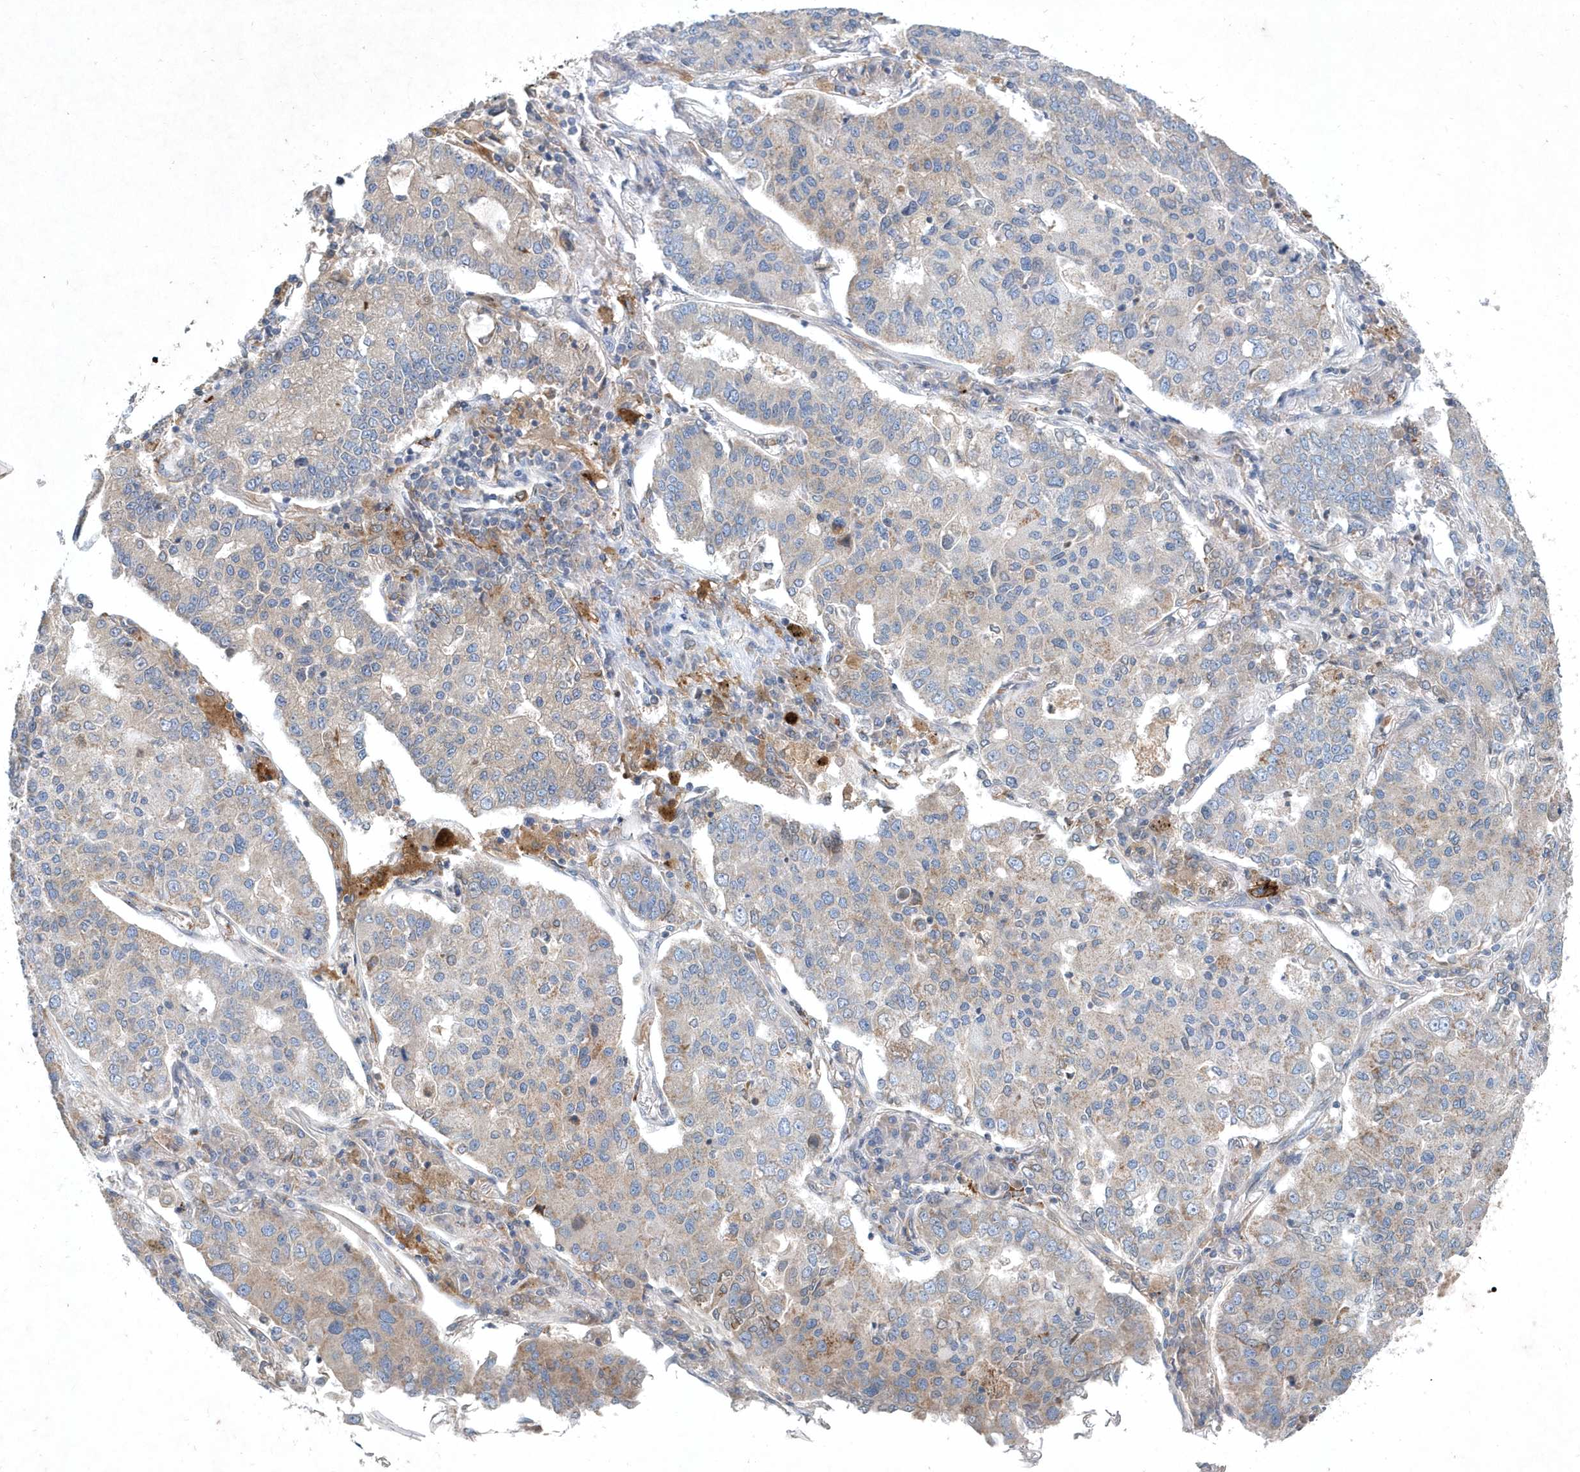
{"staining": {"intensity": "negative", "quantity": "none", "location": "none"}, "tissue": "lung cancer", "cell_type": "Tumor cells", "image_type": "cancer", "snomed": [{"axis": "morphology", "description": "Adenocarcinoma, NOS"}, {"axis": "topography", "description": "Lung"}], "caption": "Photomicrograph shows no significant protein expression in tumor cells of lung cancer.", "gene": "P2RY10", "patient": {"sex": "male", "age": 49}}